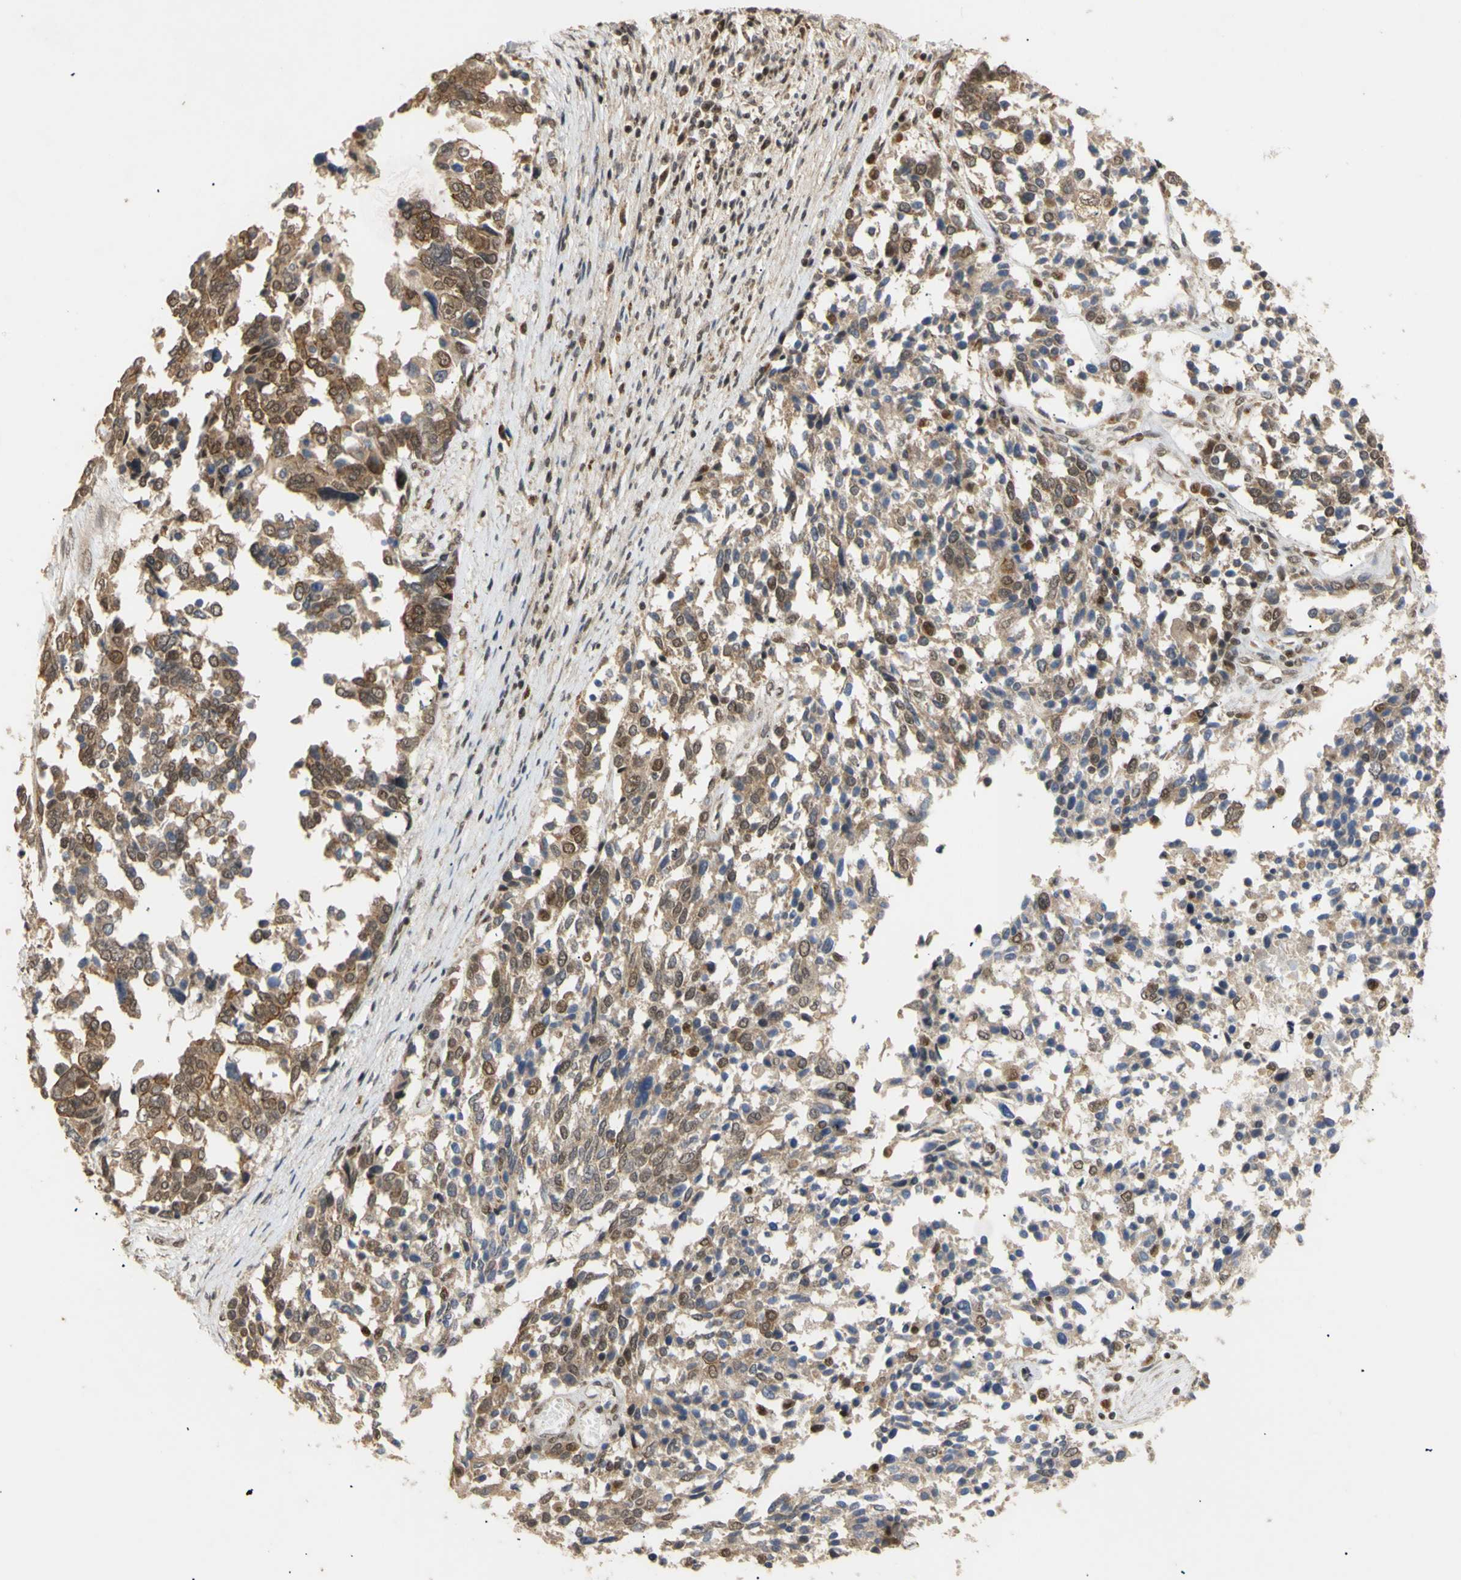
{"staining": {"intensity": "moderate", "quantity": ">75%", "location": "cytoplasmic/membranous,nuclear"}, "tissue": "ovarian cancer", "cell_type": "Tumor cells", "image_type": "cancer", "snomed": [{"axis": "morphology", "description": "Cystadenocarcinoma, serous, NOS"}, {"axis": "topography", "description": "Ovary"}], "caption": "The immunohistochemical stain labels moderate cytoplasmic/membranous and nuclear staining in tumor cells of serous cystadenocarcinoma (ovarian) tissue. The protein of interest is shown in brown color, while the nuclei are stained blue.", "gene": "GTF2E2", "patient": {"sex": "female", "age": 44}}